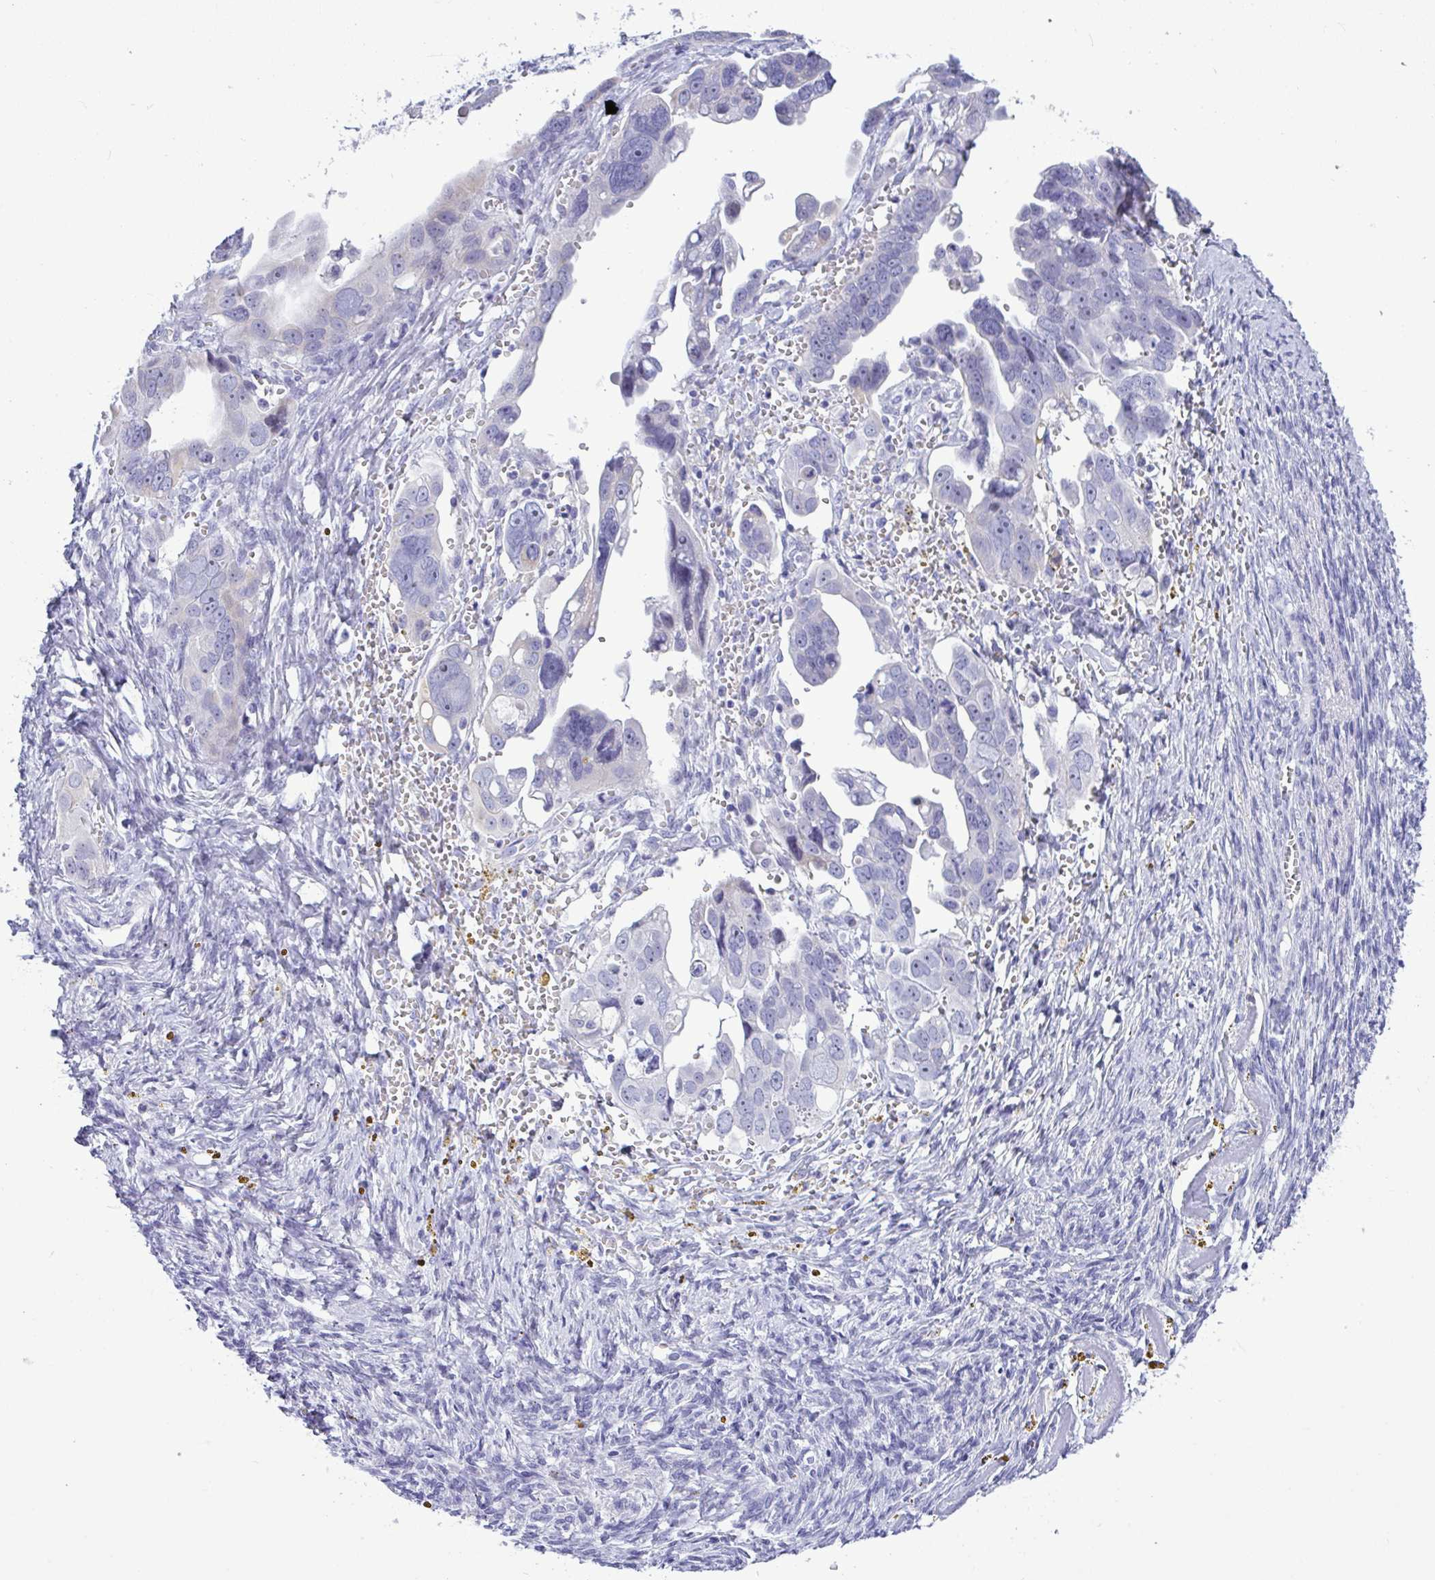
{"staining": {"intensity": "negative", "quantity": "none", "location": "none"}, "tissue": "ovarian cancer", "cell_type": "Tumor cells", "image_type": "cancer", "snomed": [{"axis": "morphology", "description": "Cystadenocarcinoma, serous, NOS"}, {"axis": "topography", "description": "Ovary"}], "caption": "Photomicrograph shows no protein staining in tumor cells of ovarian cancer tissue.", "gene": "YBX2", "patient": {"sex": "female", "age": 59}}